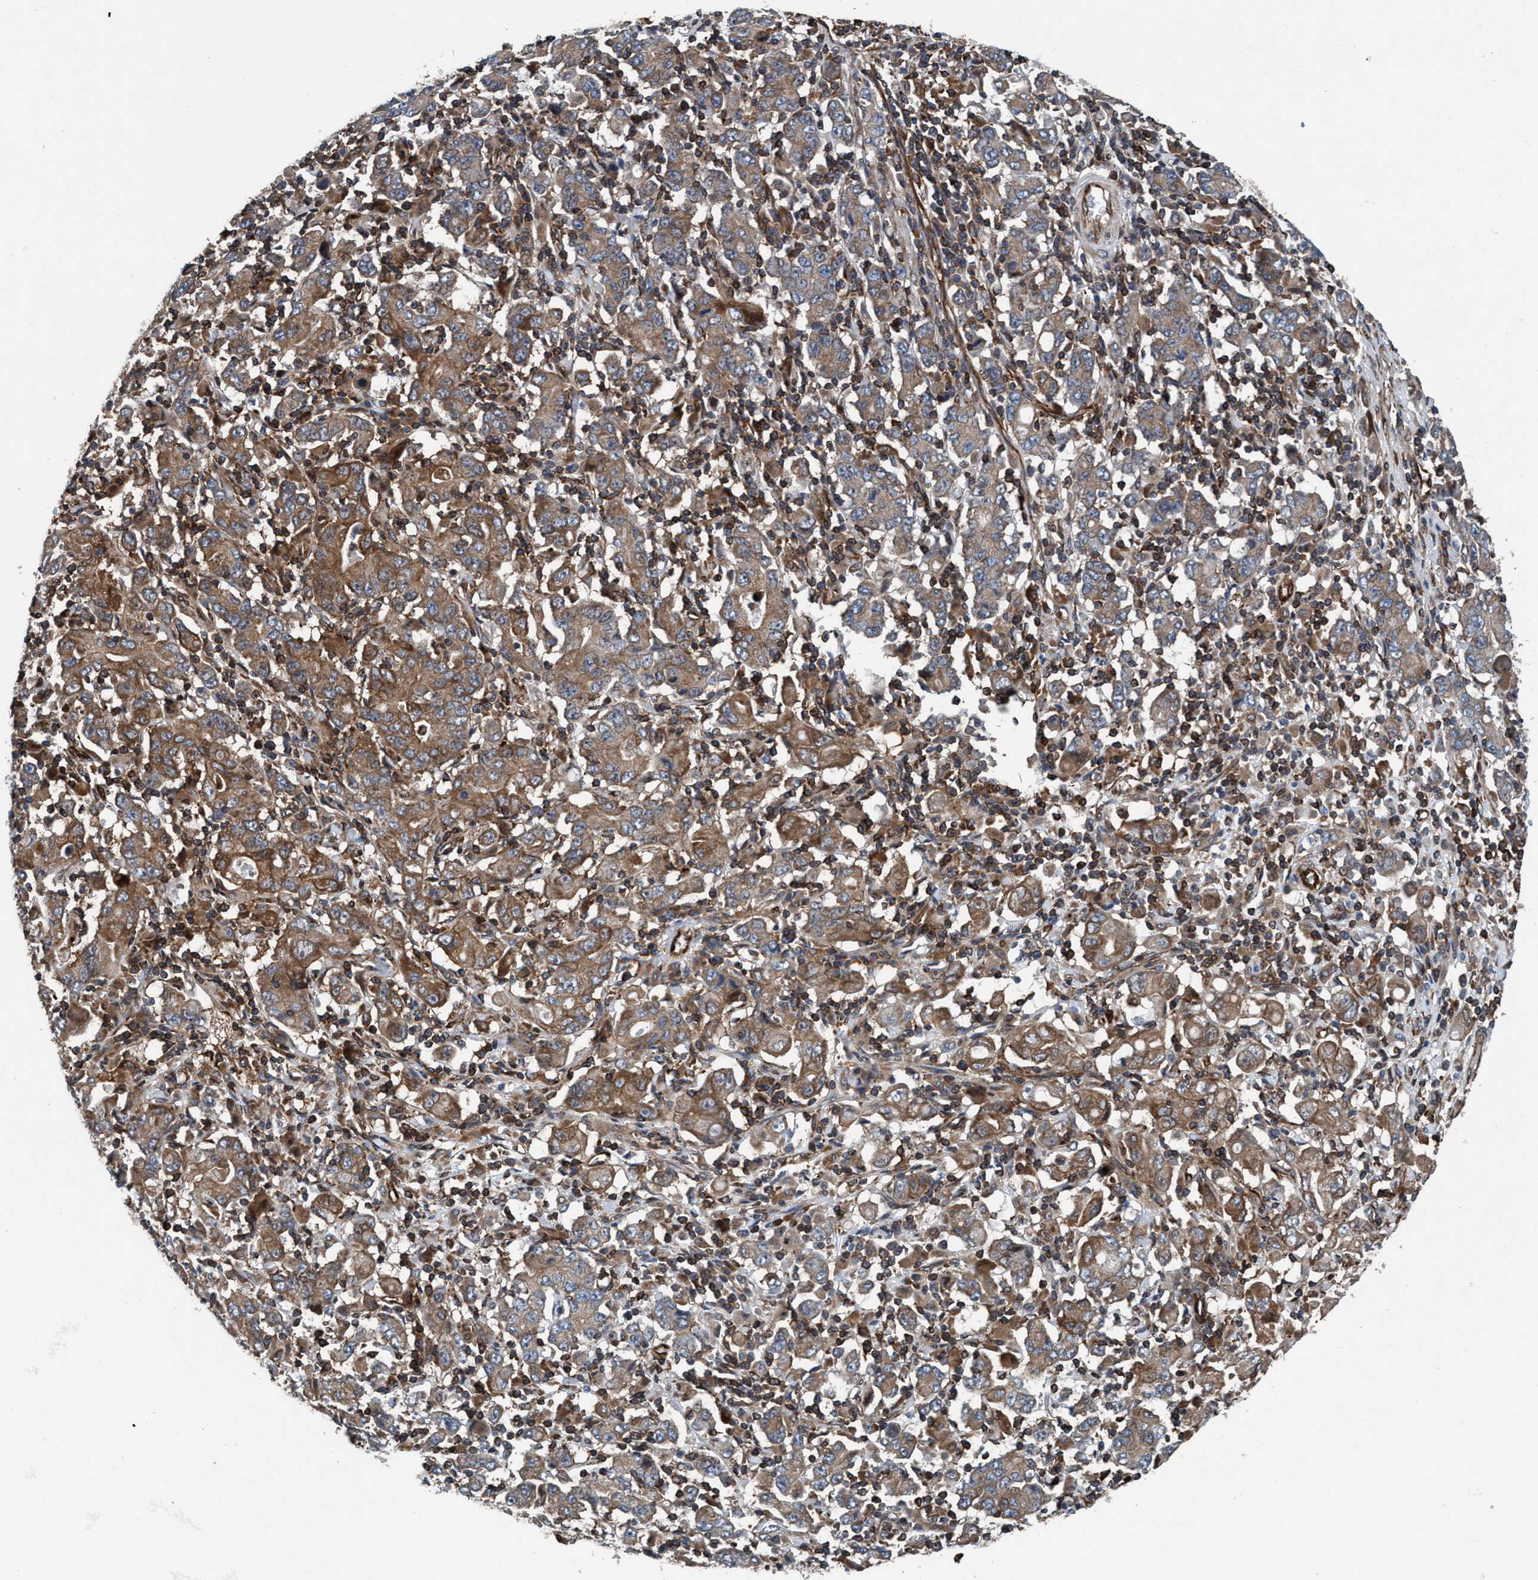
{"staining": {"intensity": "moderate", "quantity": ">75%", "location": "cytoplasmic/membranous"}, "tissue": "stomach cancer", "cell_type": "Tumor cells", "image_type": "cancer", "snomed": [{"axis": "morphology", "description": "Adenocarcinoma, NOS"}, {"axis": "topography", "description": "Stomach, upper"}], "caption": "Immunohistochemical staining of stomach cancer exhibits medium levels of moderate cytoplasmic/membranous protein staining in about >75% of tumor cells.", "gene": "NMT1", "patient": {"sex": "male", "age": 69}}